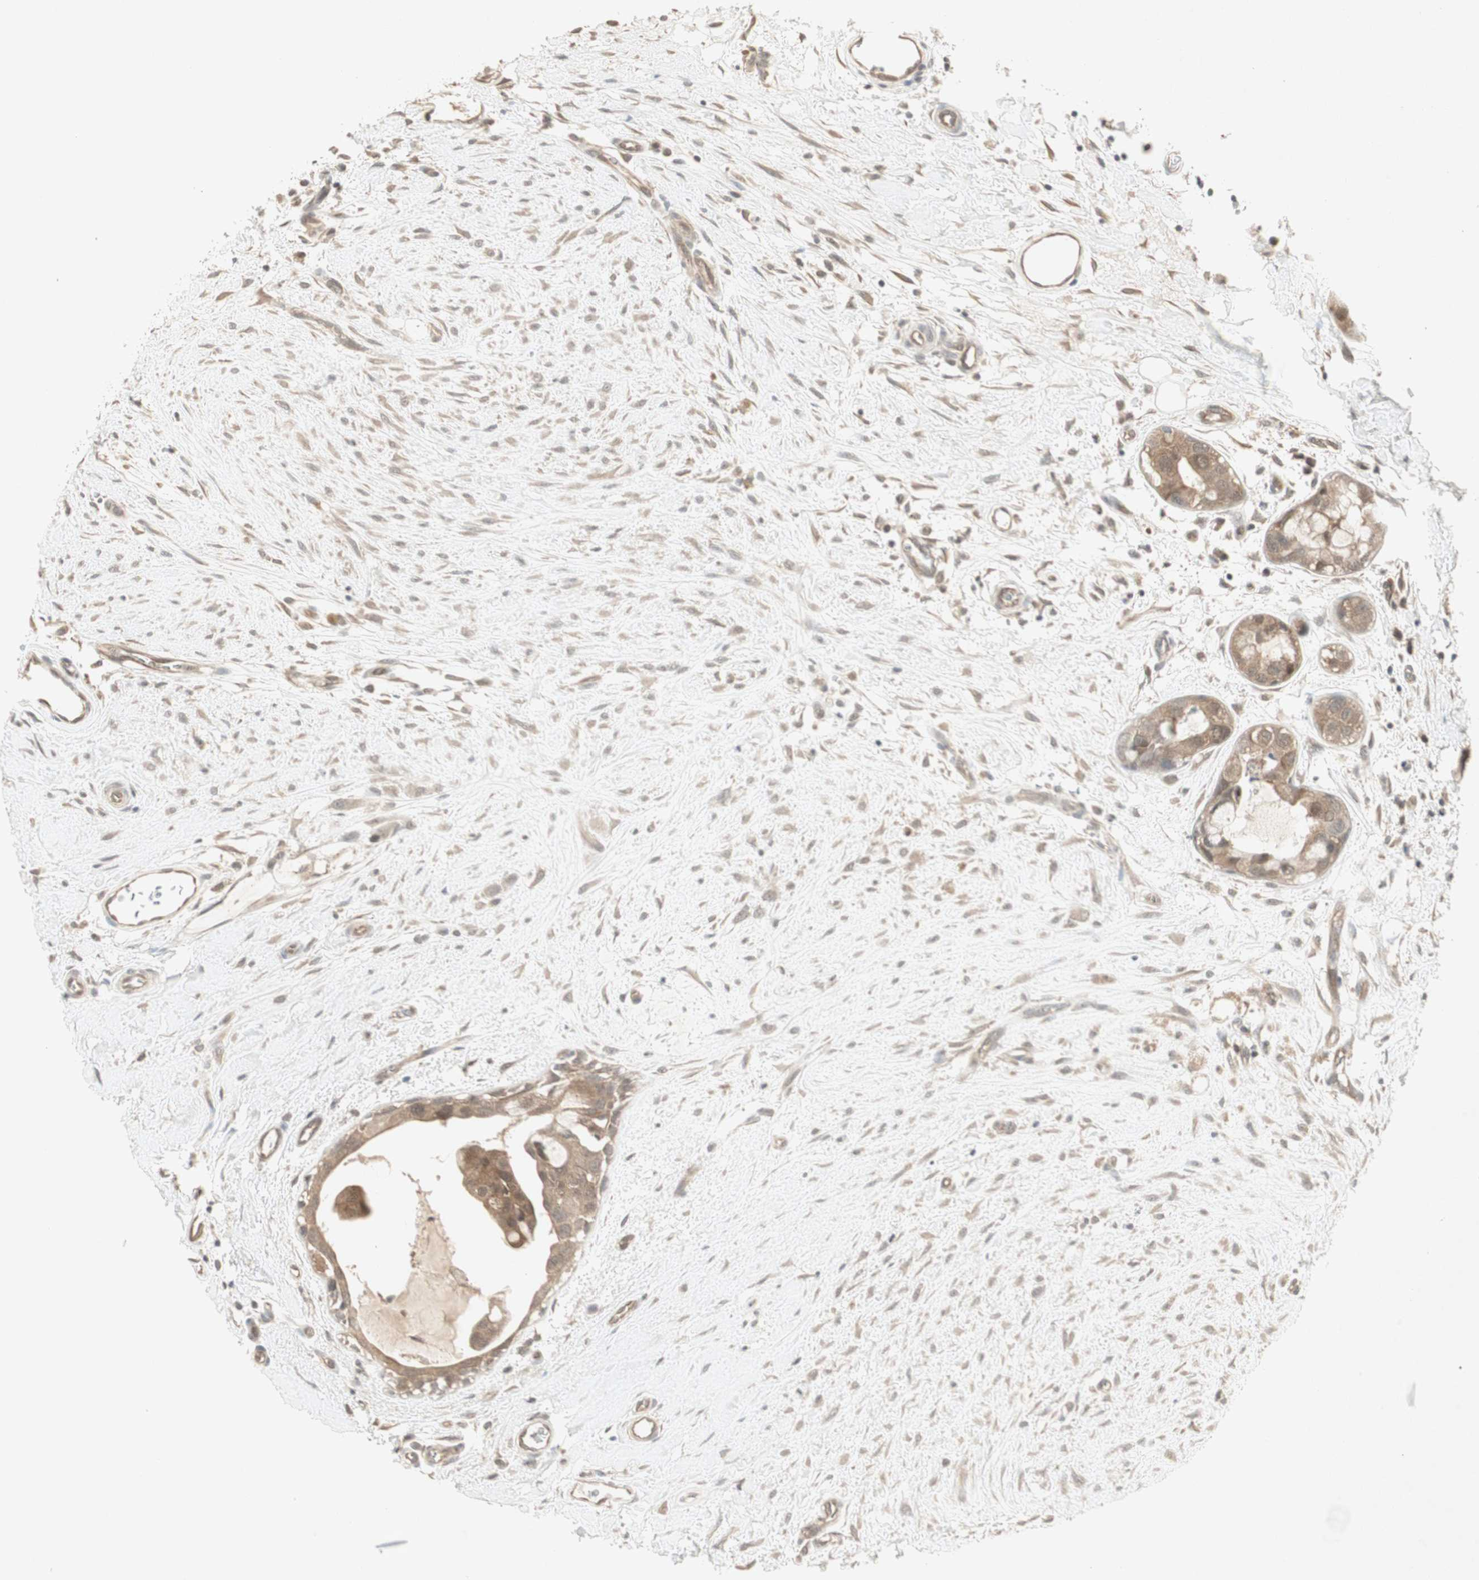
{"staining": {"intensity": "moderate", "quantity": ">75%", "location": "cytoplasmic/membranous"}, "tissue": "breast cancer", "cell_type": "Tumor cells", "image_type": "cancer", "snomed": [{"axis": "morphology", "description": "Duct carcinoma"}, {"axis": "topography", "description": "Breast"}], "caption": "IHC of human infiltrating ductal carcinoma (breast) displays medium levels of moderate cytoplasmic/membranous staining in approximately >75% of tumor cells. The protein is stained brown, and the nuclei are stained in blue (DAB IHC with brightfield microscopy, high magnification).", "gene": "PTPA", "patient": {"sex": "female", "age": 40}}